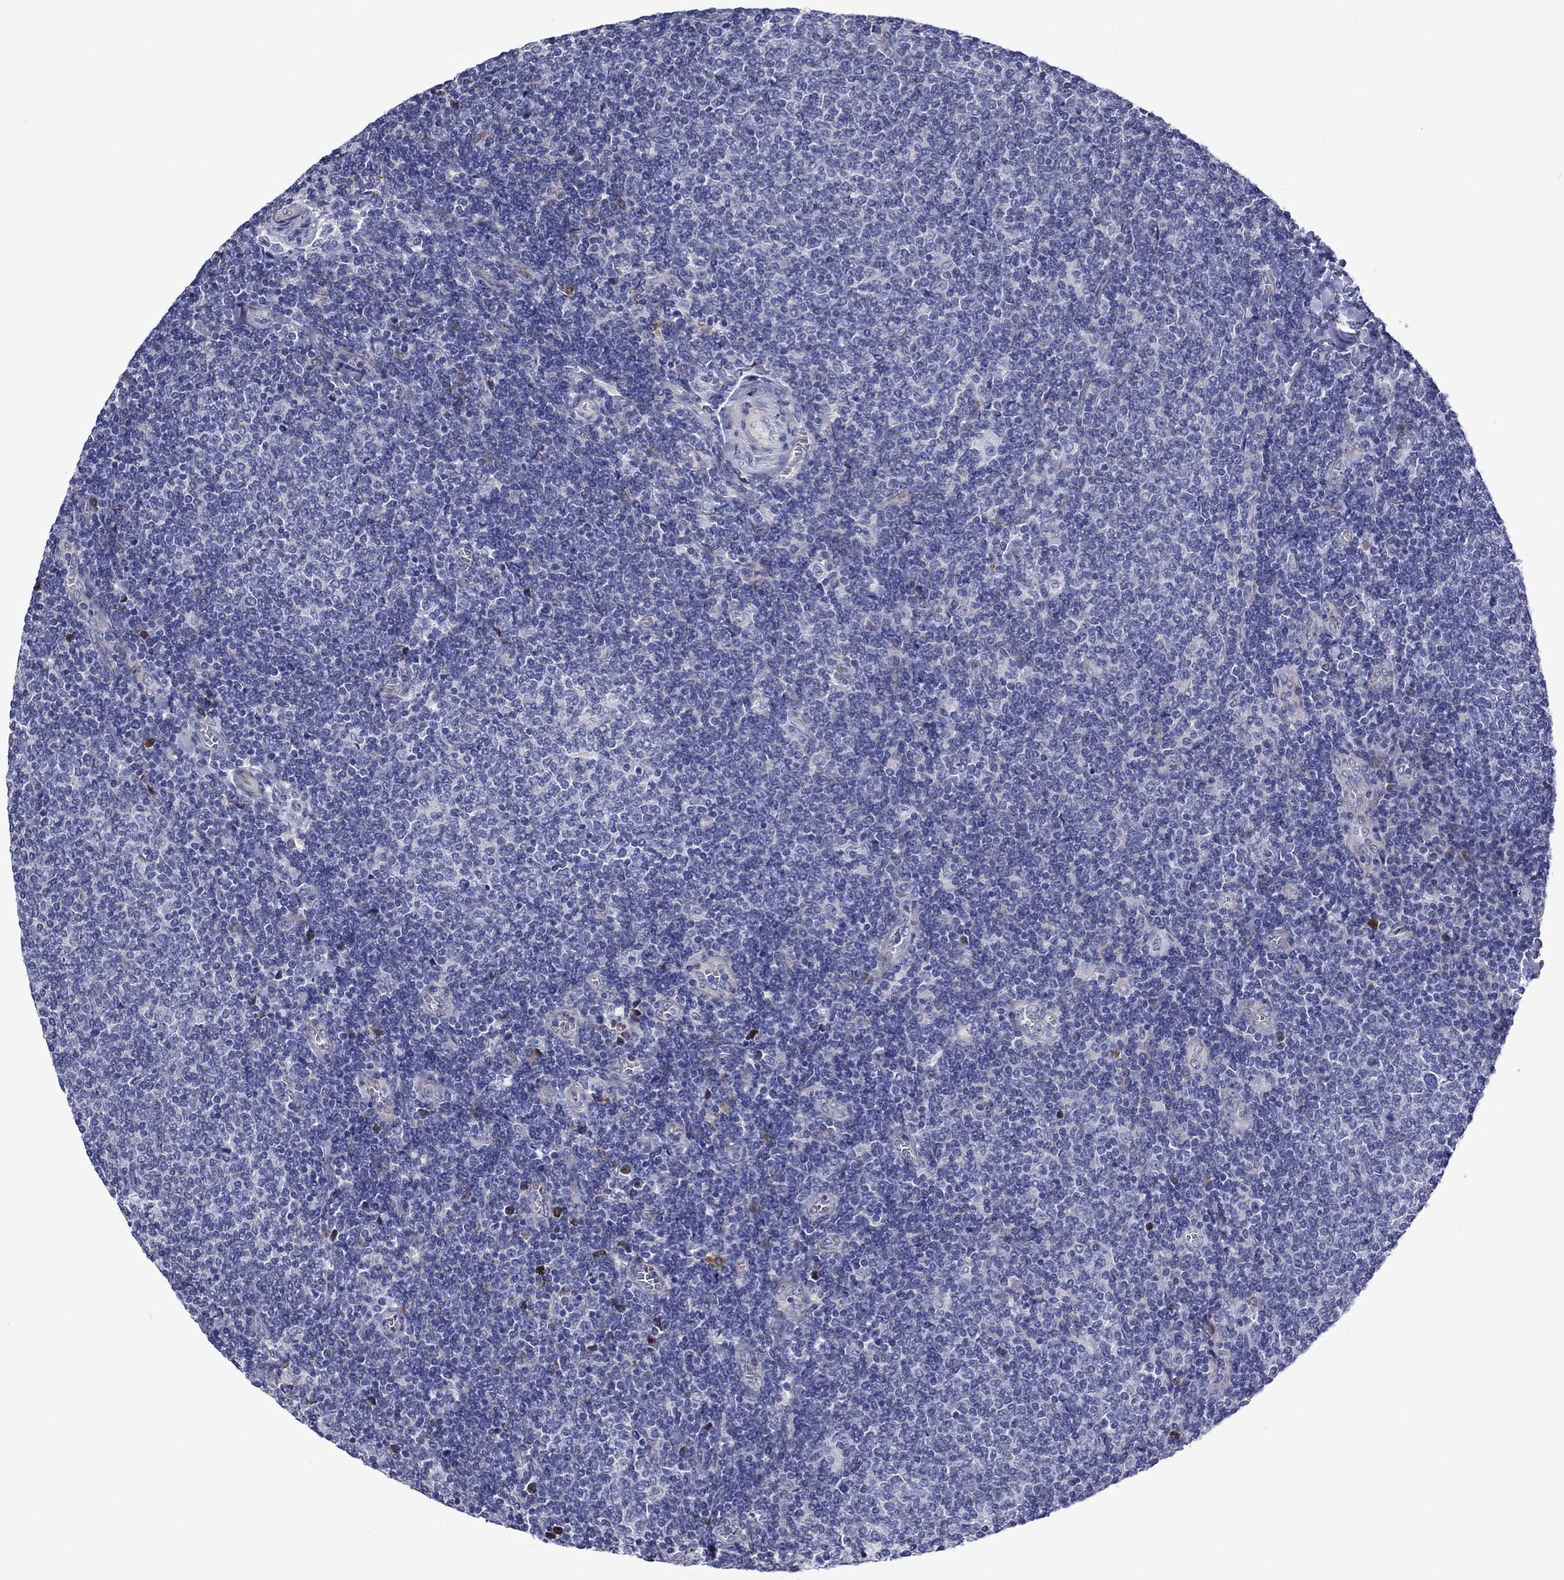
{"staining": {"intensity": "negative", "quantity": "none", "location": "none"}, "tissue": "lymphoma", "cell_type": "Tumor cells", "image_type": "cancer", "snomed": [{"axis": "morphology", "description": "Malignant lymphoma, non-Hodgkin's type, Low grade"}, {"axis": "topography", "description": "Lymph node"}], "caption": "Histopathology image shows no significant protein staining in tumor cells of lymphoma.", "gene": "HSPG2", "patient": {"sex": "male", "age": 52}}